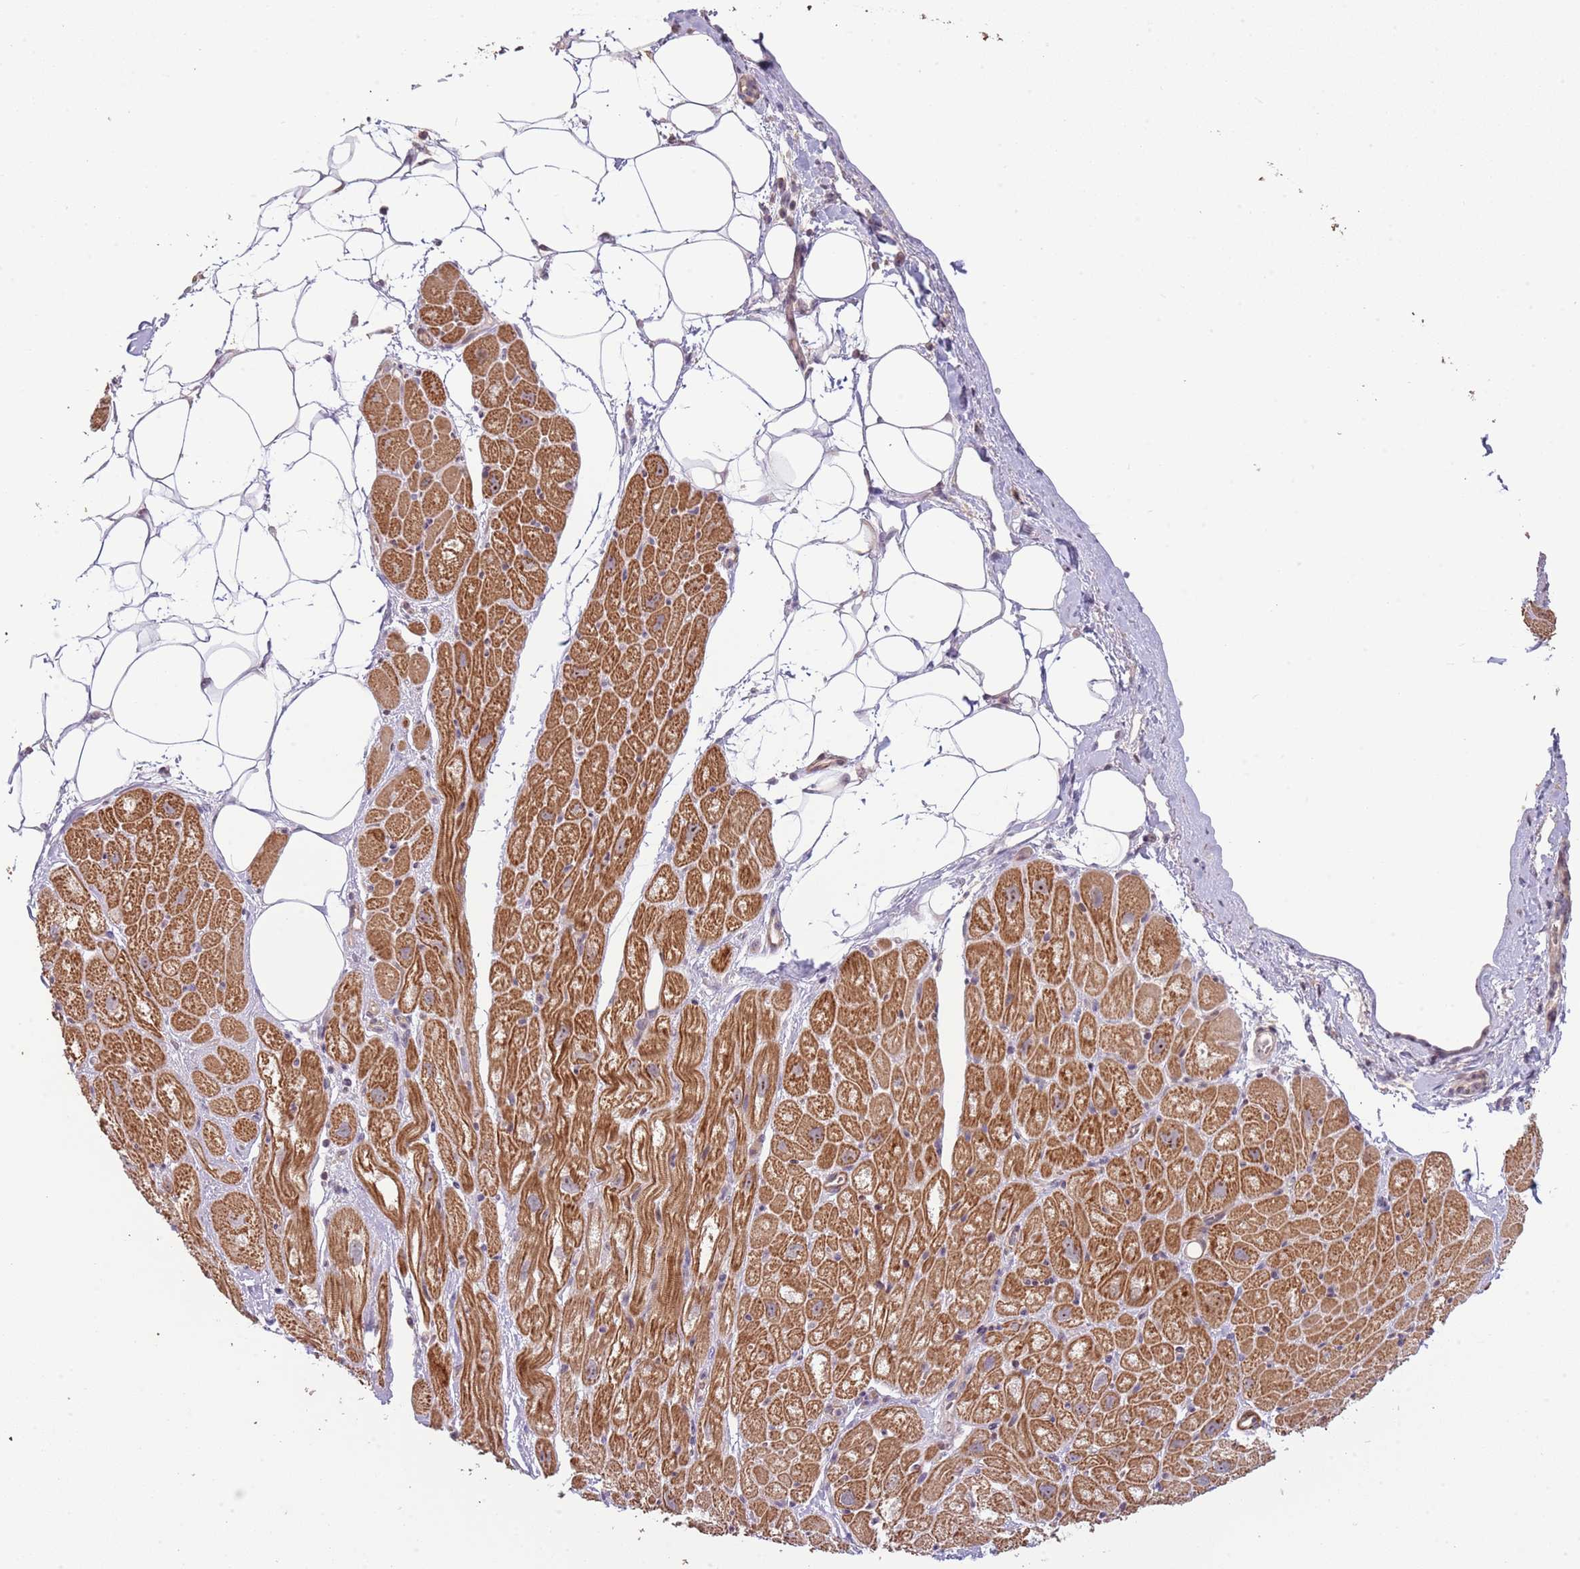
{"staining": {"intensity": "moderate", "quantity": ">75%", "location": "cytoplasmic/membranous"}, "tissue": "heart muscle", "cell_type": "Cardiomyocytes", "image_type": "normal", "snomed": [{"axis": "morphology", "description": "Normal tissue, NOS"}, {"axis": "topography", "description": "Heart"}], "caption": "Immunohistochemical staining of unremarkable human heart muscle demonstrates medium levels of moderate cytoplasmic/membranous staining in approximately >75% of cardiomyocytes.", "gene": "ADTRP", "patient": {"sex": "male", "age": 50}}